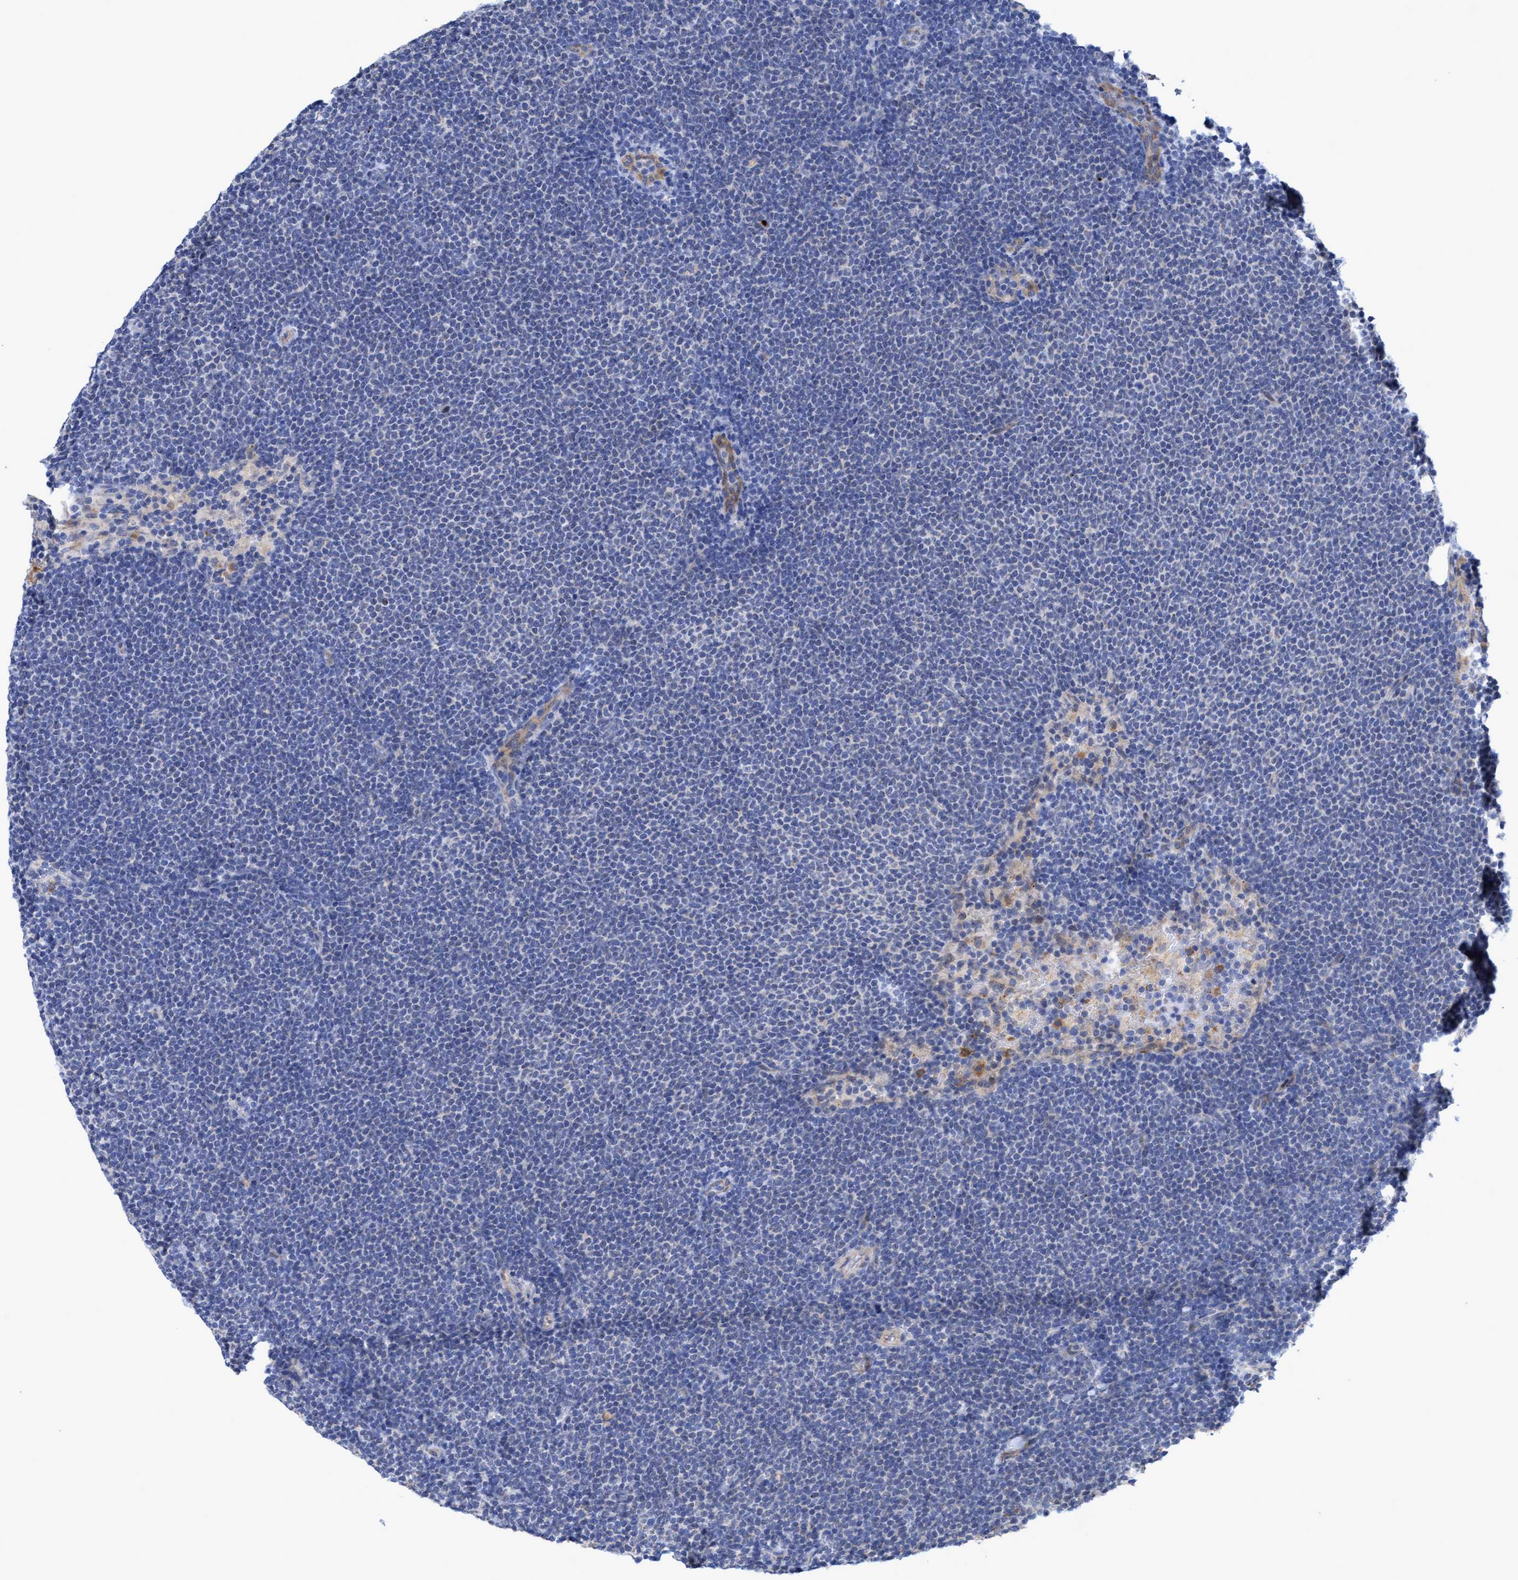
{"staining": {"intensity": "negative", "quantity": "none", "location": "none"}, "tissue": "lymphoma", "cell_type": "Tumor cells", "image_type": "cancer", "snomed": [{"axis": "morphology", "description": "Malignant lymphoma, non-Hodgkin's type, Low grade"}, {"axis": "topography", "description": "Lymph node"}], "caption": "This is an immunohistochemistry (IHC) histopathology image of human lymphoma. There is no positivity in tumor cells.", "gene": "SEMA4D", "patient": {"sex": "female", "age": 53}}